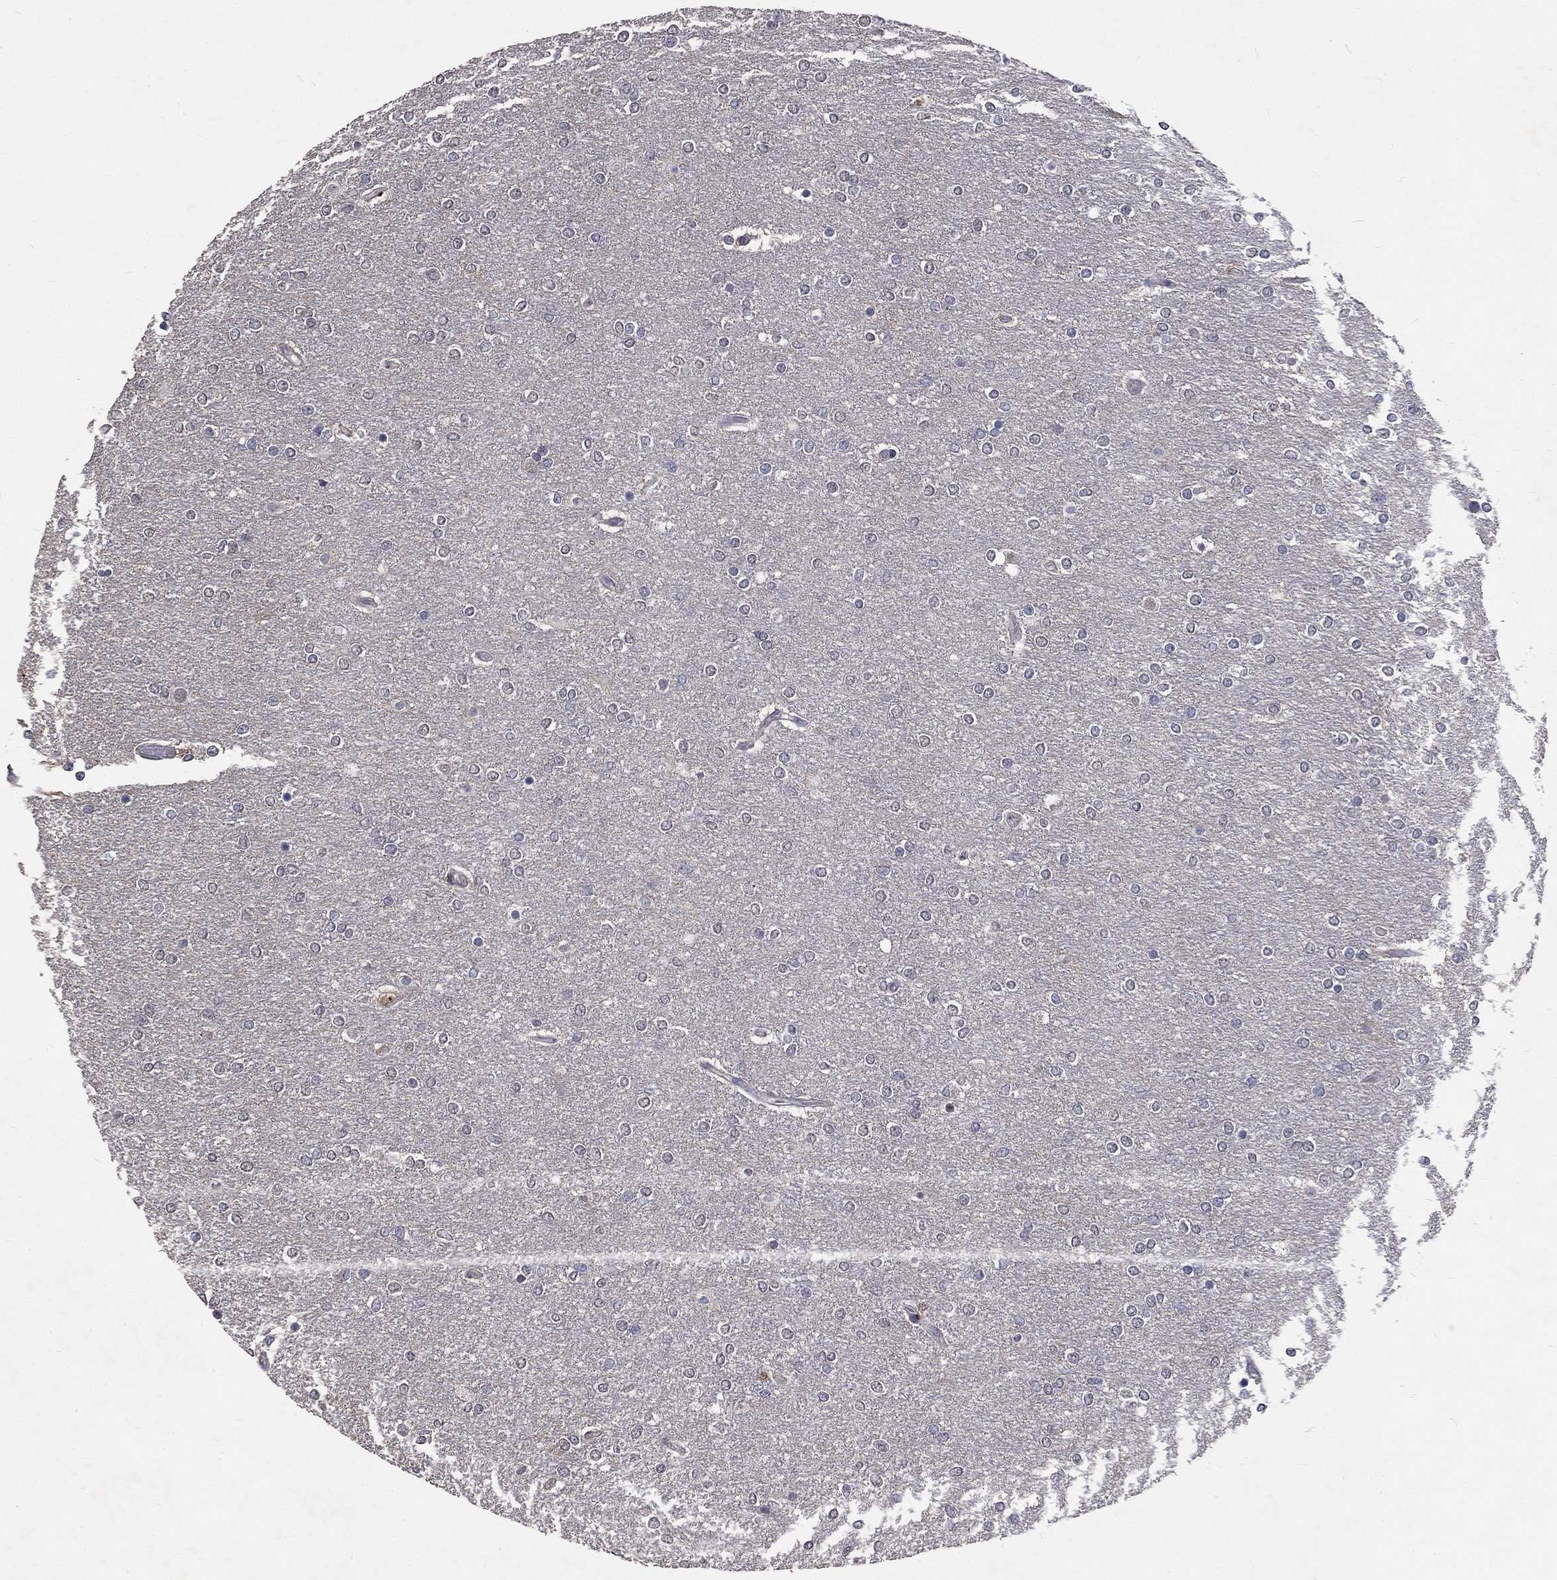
{"staining": {"intensity": "negative", "quantity": "none", "location": "none"}, "tissue": "glioma", "cell_type": "Tumor cells", "image_type": "cancer", "snomed": [{"axis": "morphology", "description": "Glioma, malignant, High grade"}, {"axis": "topography", "description": "Brain"}], "caption": "This photomicrograph is of glioma stained with immunohistochemistry (IHC) to label a protein in brown with the nuclei are counter-stained blue. There is no expression in tumor cells.", "gene": "CHST5", "patient": {"sex": "female", "age": 61}}